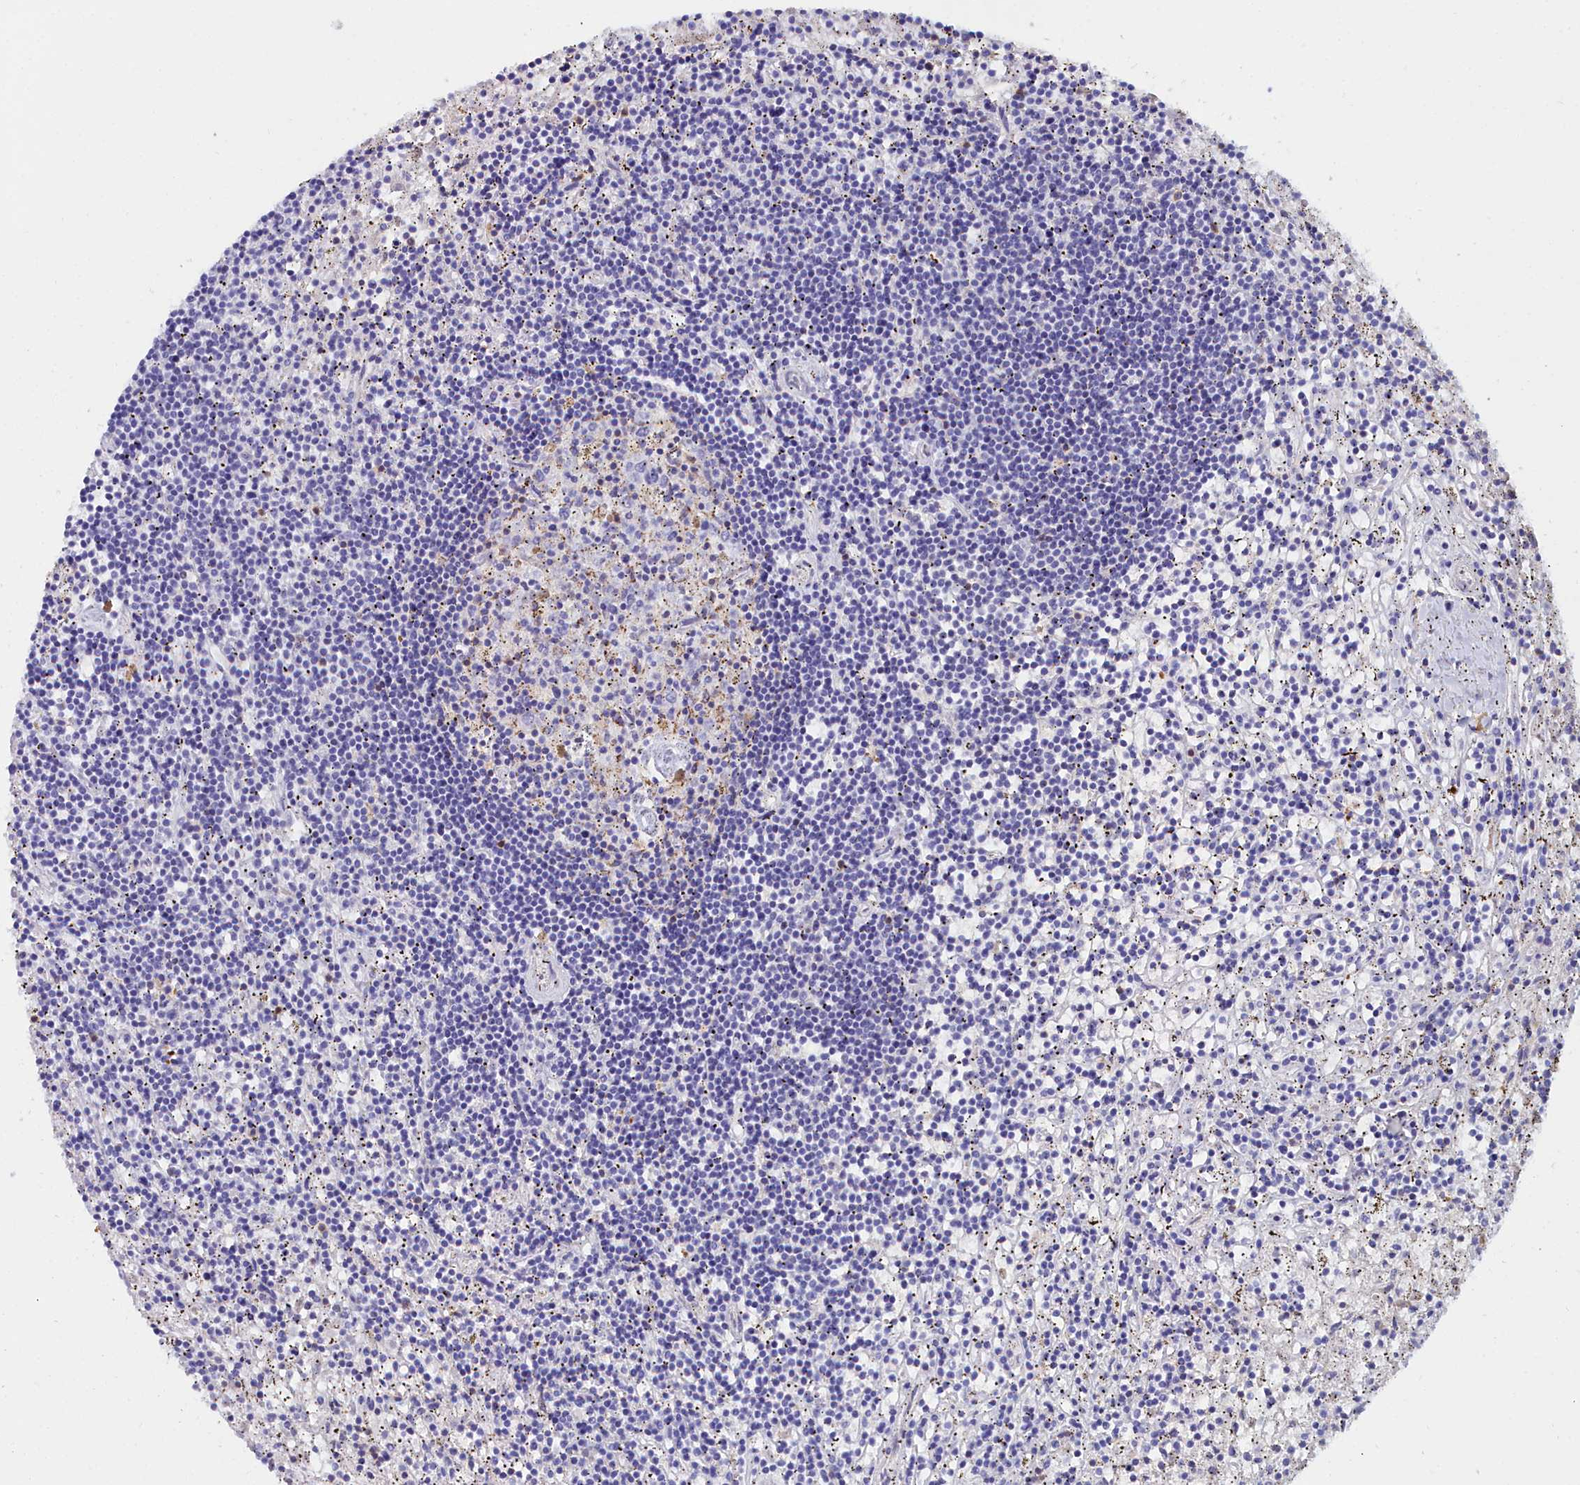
{"staining": {"intensity": "negative", "quantity": "none", "location": "none"}, "tissue": "lymphoma", "cell_type": "Tumor cells", "image_type": "cancer", "snomed": [{"axis": "morphology", "description": "Malignant lymphoma, non-Hodgkin's type, Low grade"}, {"axis": "topography", "description": "Spleen"}], "caption": "Immunohistochemical staining of human lymphoma reveals no significant staining in tumor cells.", "gene": "SLC49A3", "patient": {"sex": "male", "age": 76}}